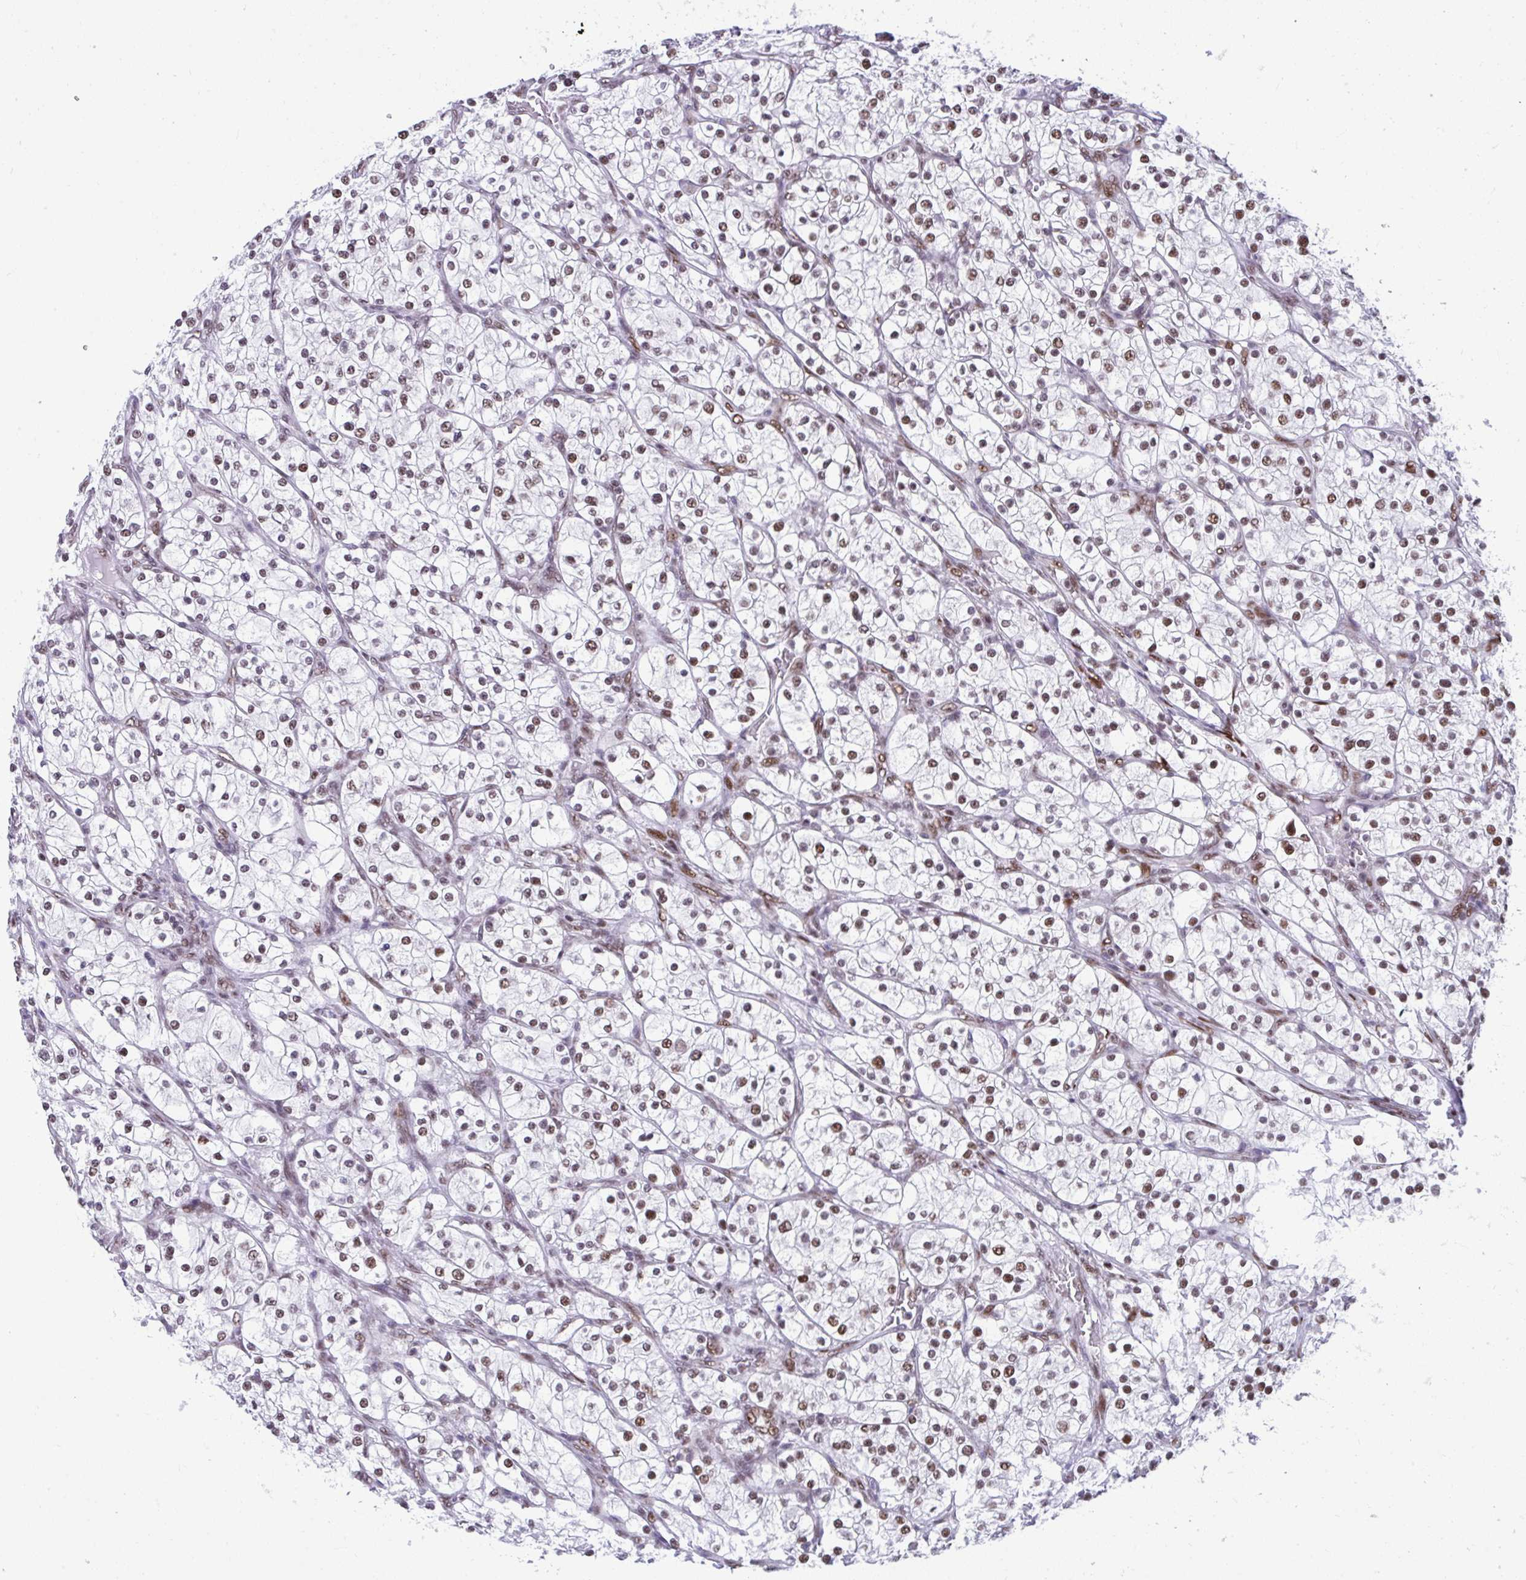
{"staining": {"intensity": "moderate", "quantity": "25%-75%", "location": "nuclear"}, "tissue": "renal cancer", "cell_type": "Tumor cells", "image_type": "cancer", "snomed": [{"axis": "morphology", "description": "Adenocarcinoma, NOS"}, {"axis": "topography", "description": "Kidney"}], "caption": "Moderate nuclear positivity for a protein is seen in about 25%-75% of tumor cells of renal adenocarcinoma using IHC.", "gene": "SLC35C2", "patient": {"sex": "male", "age": 80}}